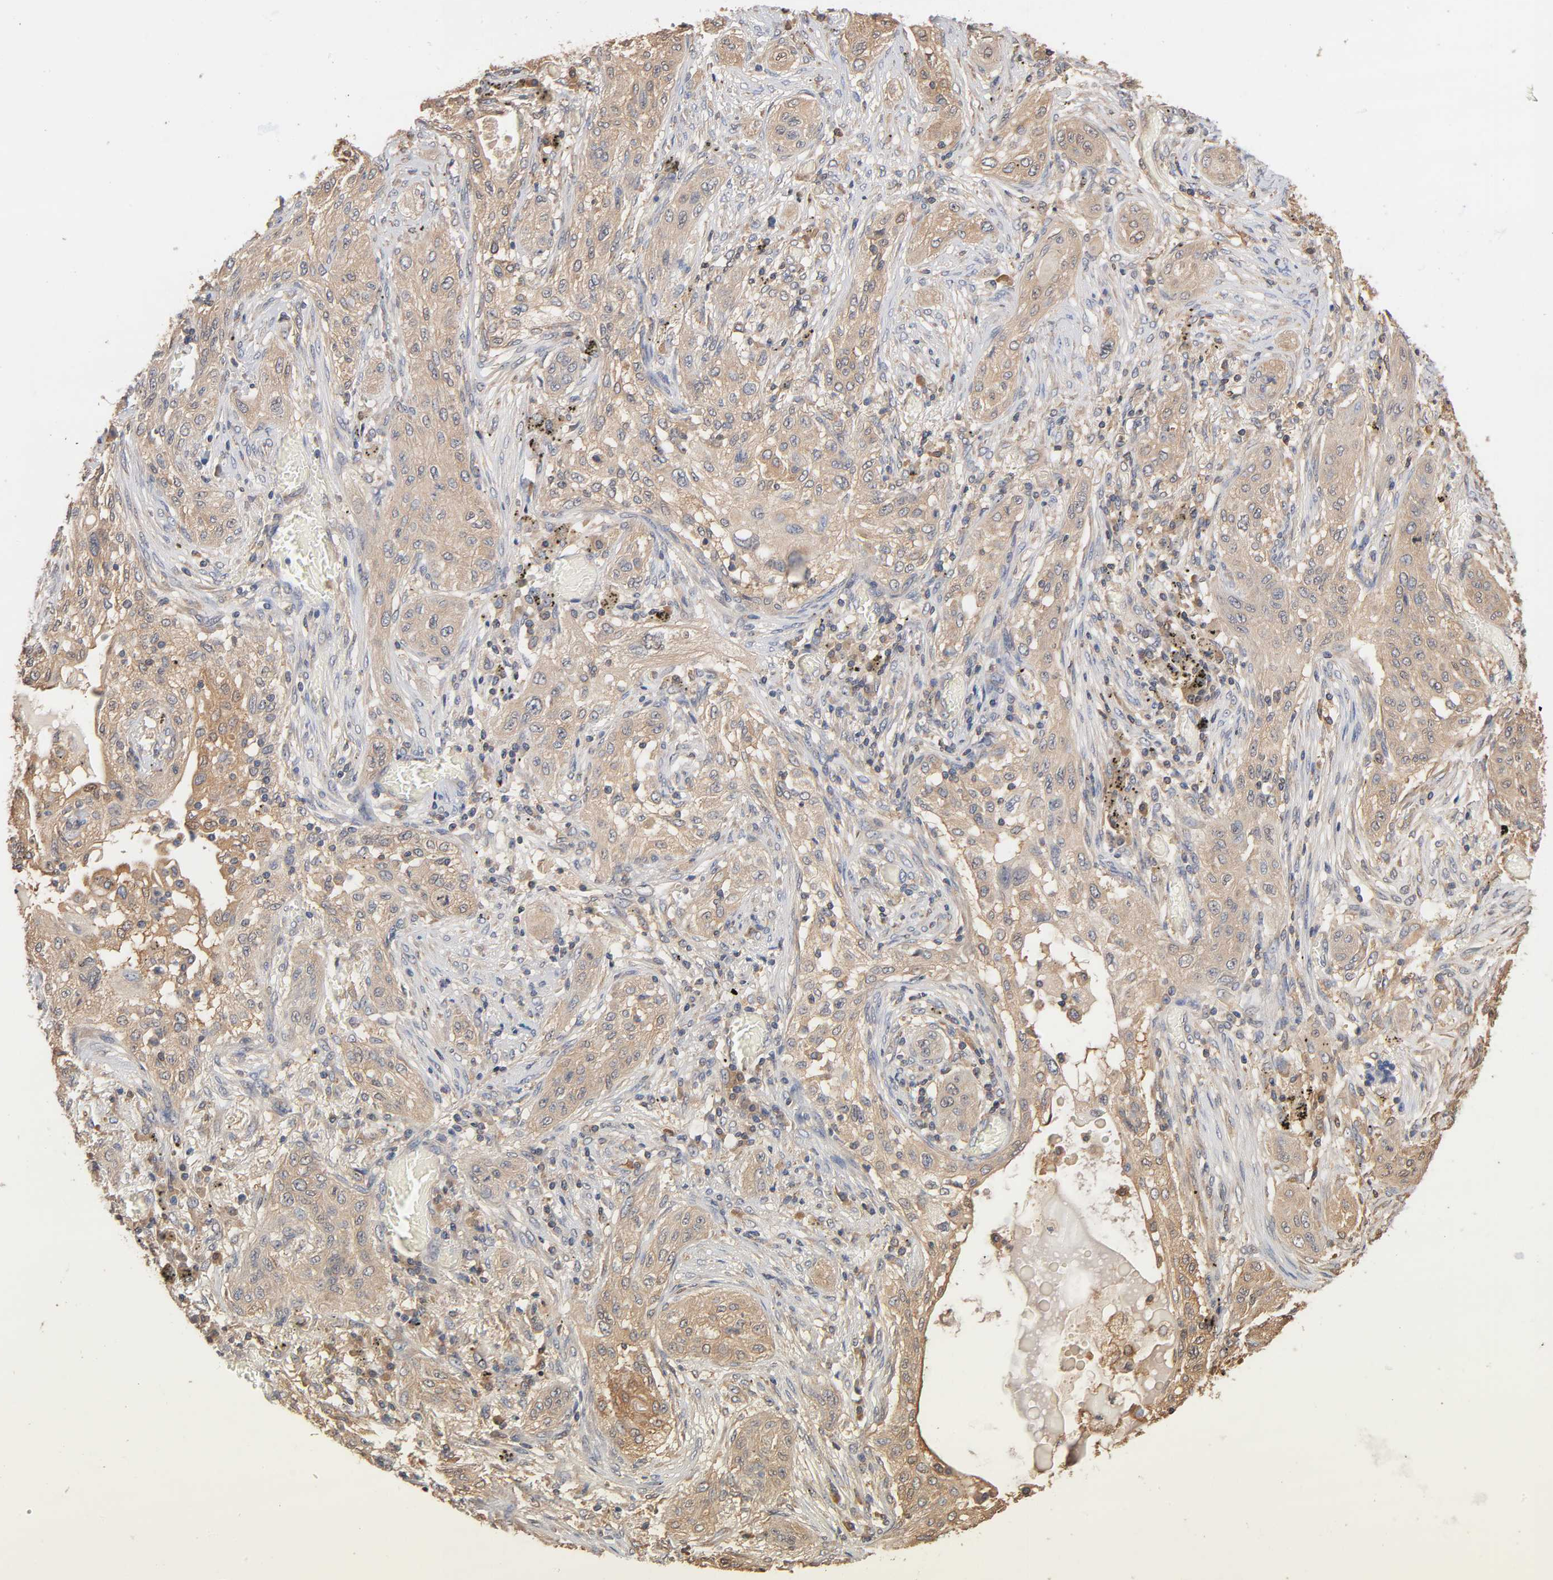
{"staining": {"intensity": "weak", "quantity": ">75%", "location": "cytoplasmic/membranous"}, "tissue": "lung cancer", "cell_type": "Tumor cells", "image_type": "cancer", "snomed": [{"axis": "morphology", "description": "Squamous cell carcinoma, NOS"}, {"axis": "topography", "description": "Lung"}], "caption": "IHC of human squamous cell carcinoma (lung) displays low levels of weak cytoplasmic/membranous staining in about >75% of tumor cells. (DAB IHC with brightfield microscopy, high magnification).", "gene": "ALDOA", "patient": {"sex": "female", "age": 47}}